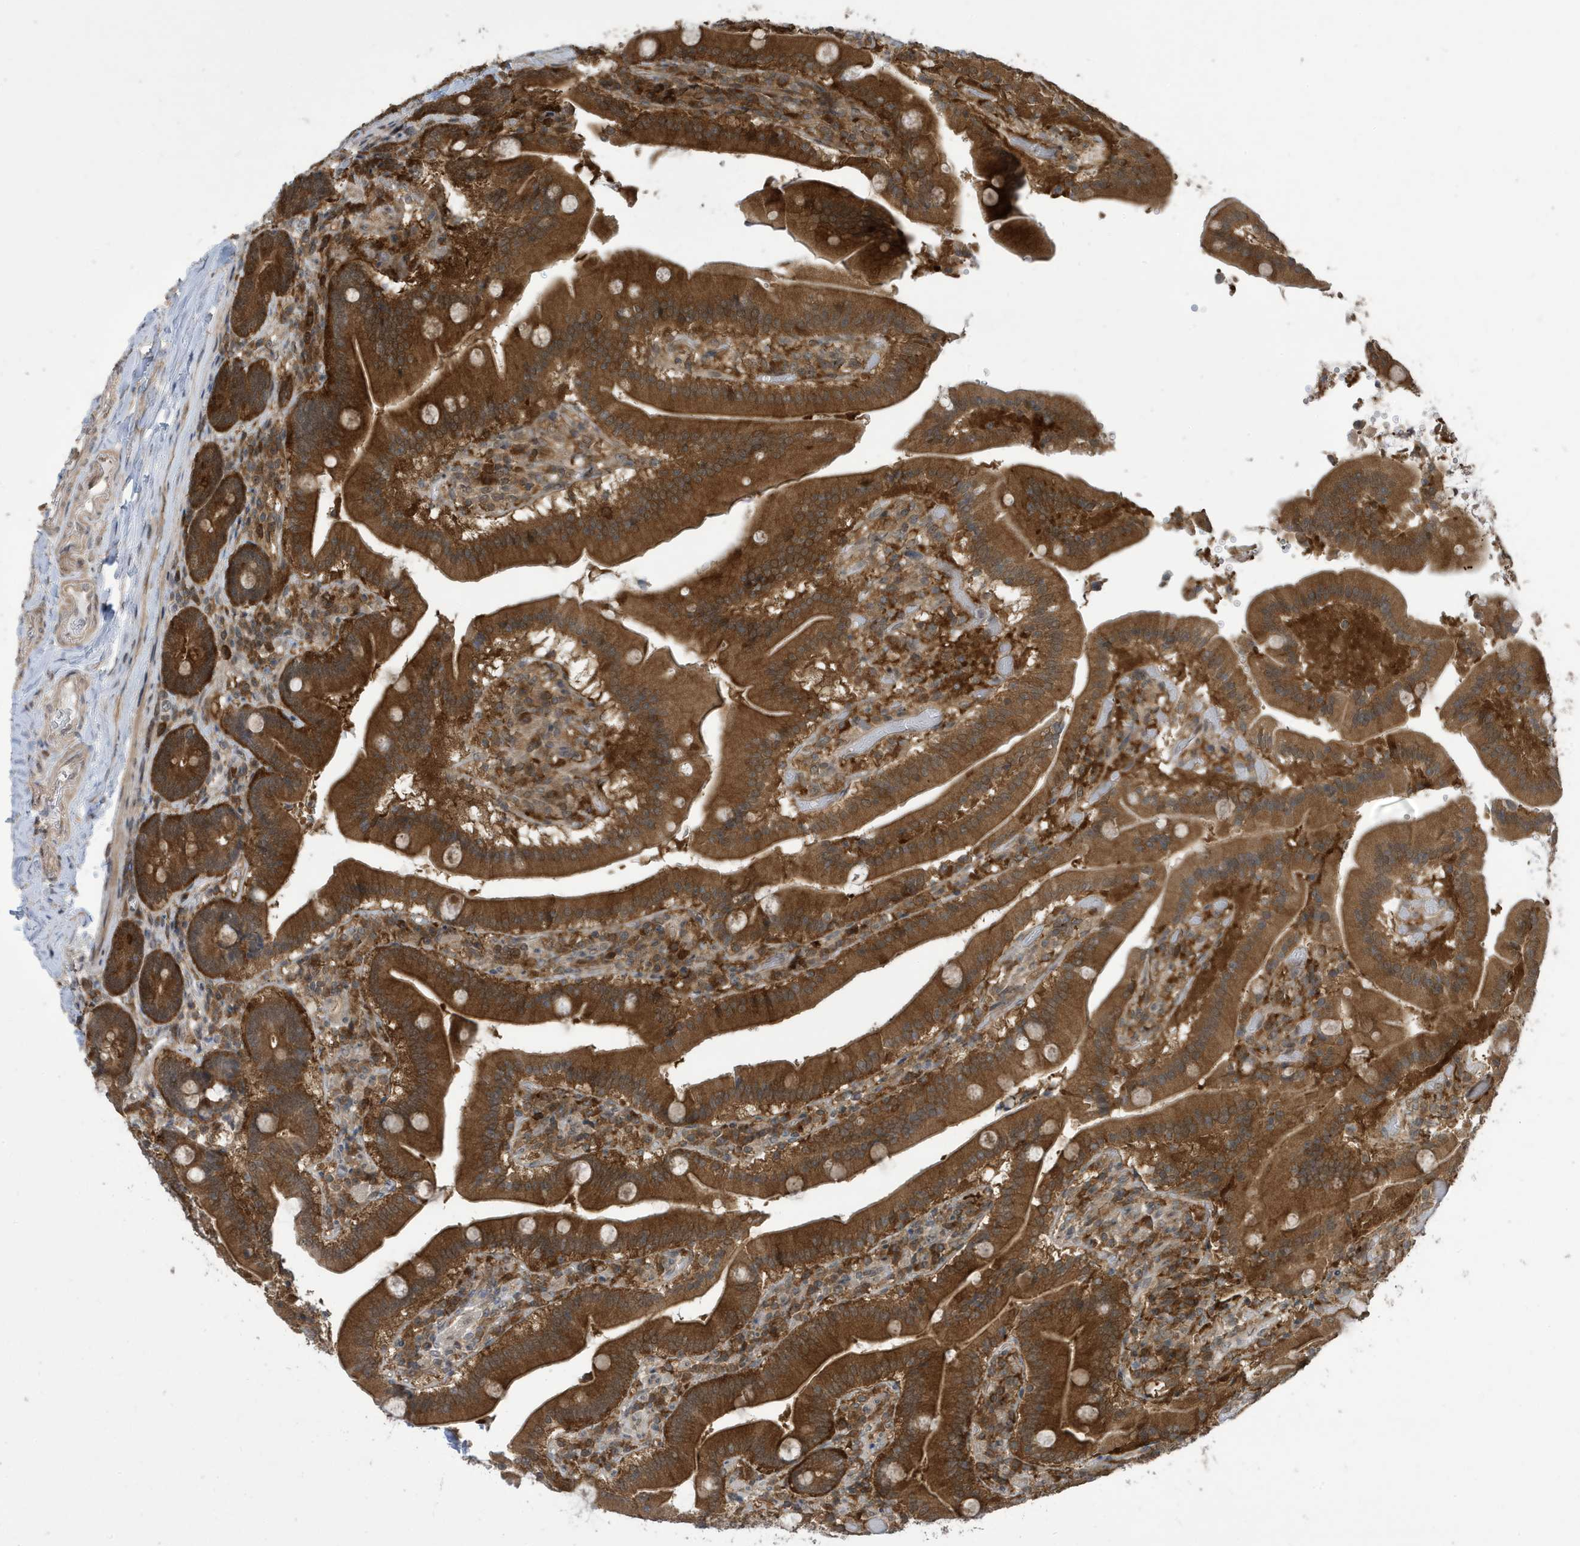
{"staining": {"intensity": "strong", "quantity": ">75%", "location": "cytoplasmic/membranous"}, "tissue": "duodenum", "cell_type": "Glandular cells", "image_type": "normal", "snomed": [{"axis": "morphology", "description": "Normal tissue, NOS"}, {"axis": "topography", "description": "Duodenum"}], "caption": "Strong cytoplasmic/membranous protein positivity is seen in about >75% of glandular cells in duodenum.", "gene": "UBQLN1", "patient": {"sex": "female", "age": 62}}